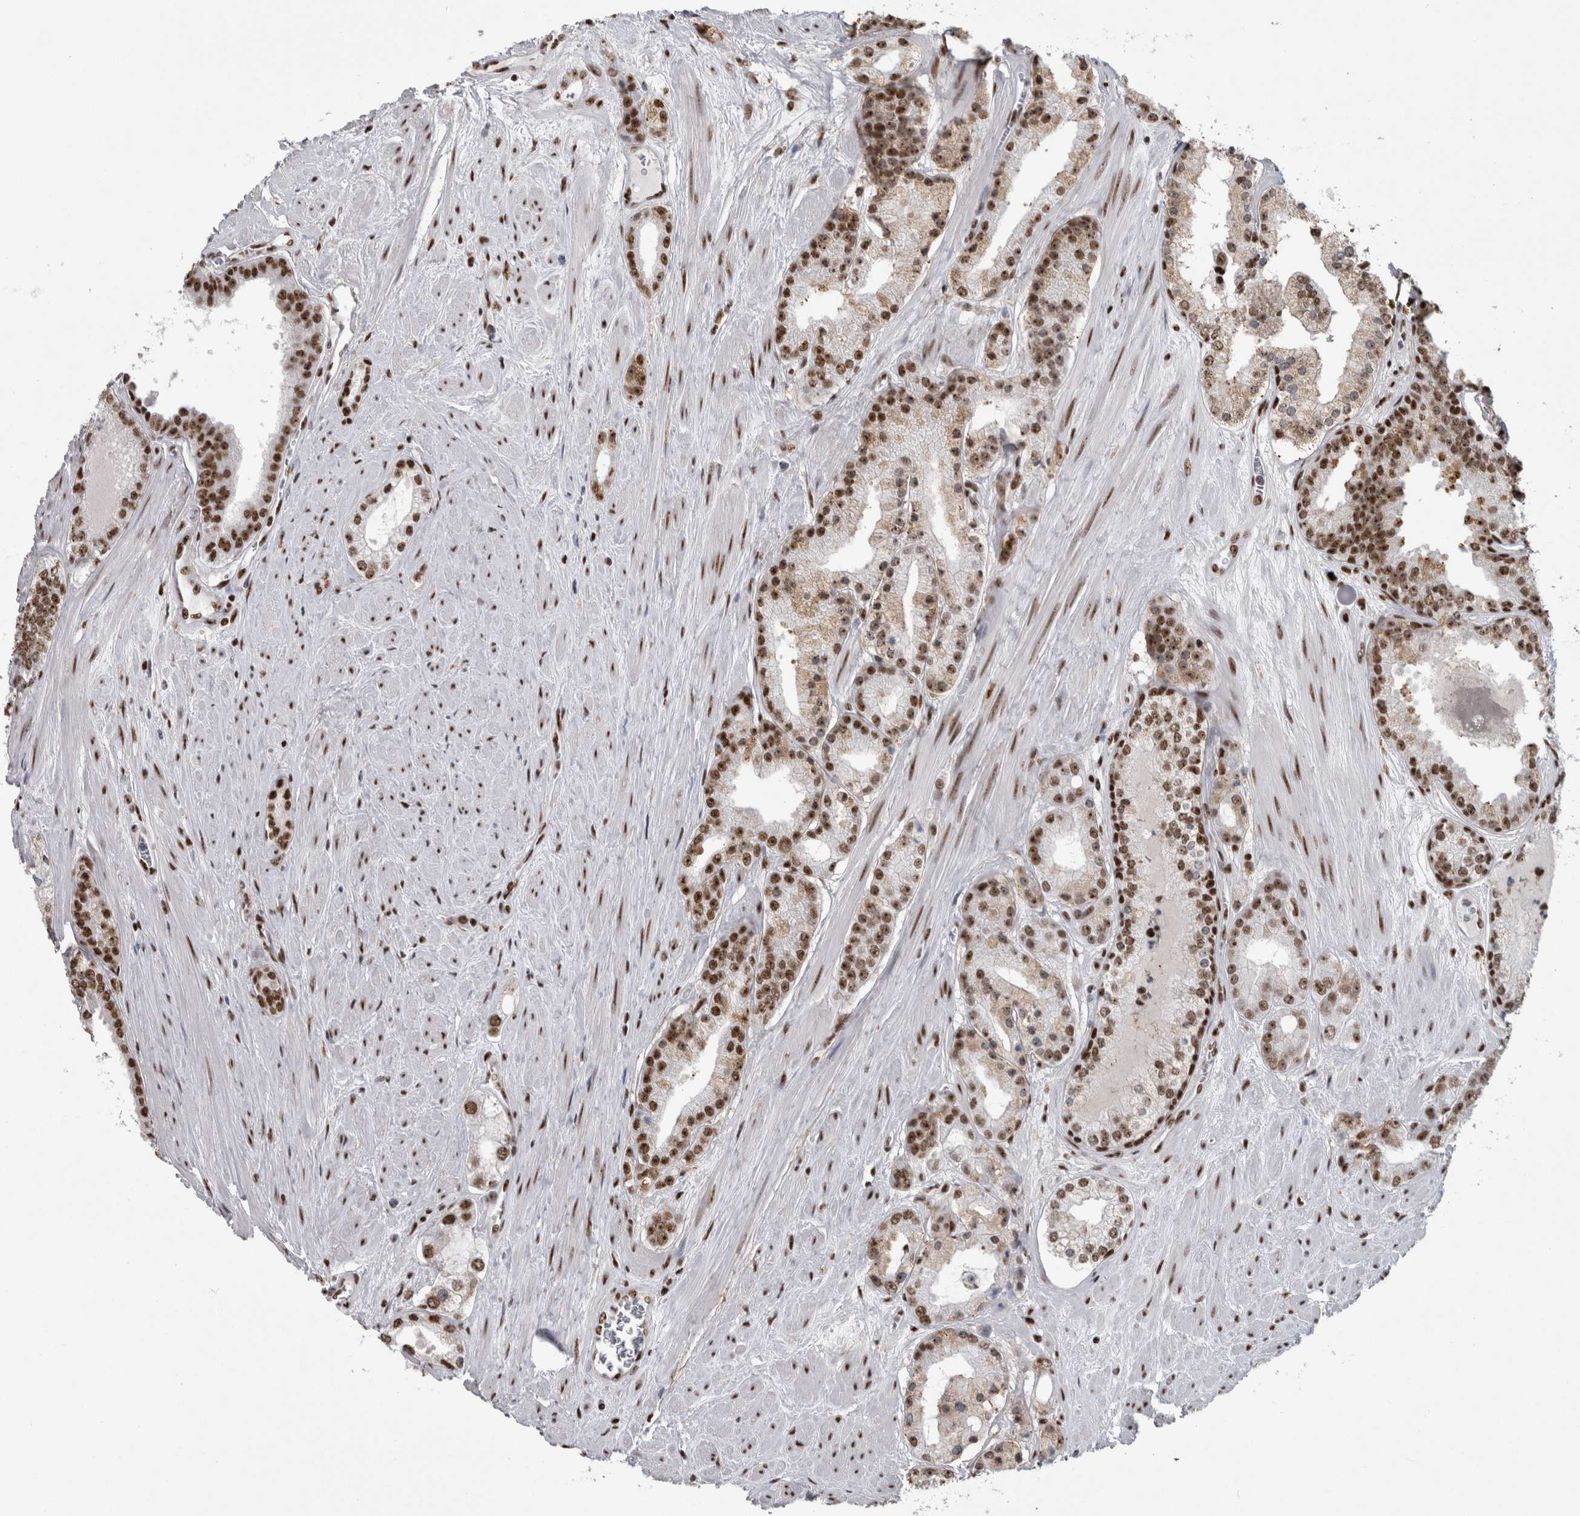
{"staining": {"intensity": "strong", "quantity": ">75%", "location": "nuclear"}, "tissue": "prostate cancer", "cell_type": "Tumor cells", "image_type": "cancer", "snomed": [{"axis": "morphology", "description": "Adenocarcinoma, Low grade"}, {"axis": "topography", "description": "Prostate"}], "caption": "Prostate cancer stained with a protein marker demonstrates strong staining in tumor cells.", "gene": "NCL", "patient": {"sex": "male", "age": 62}}